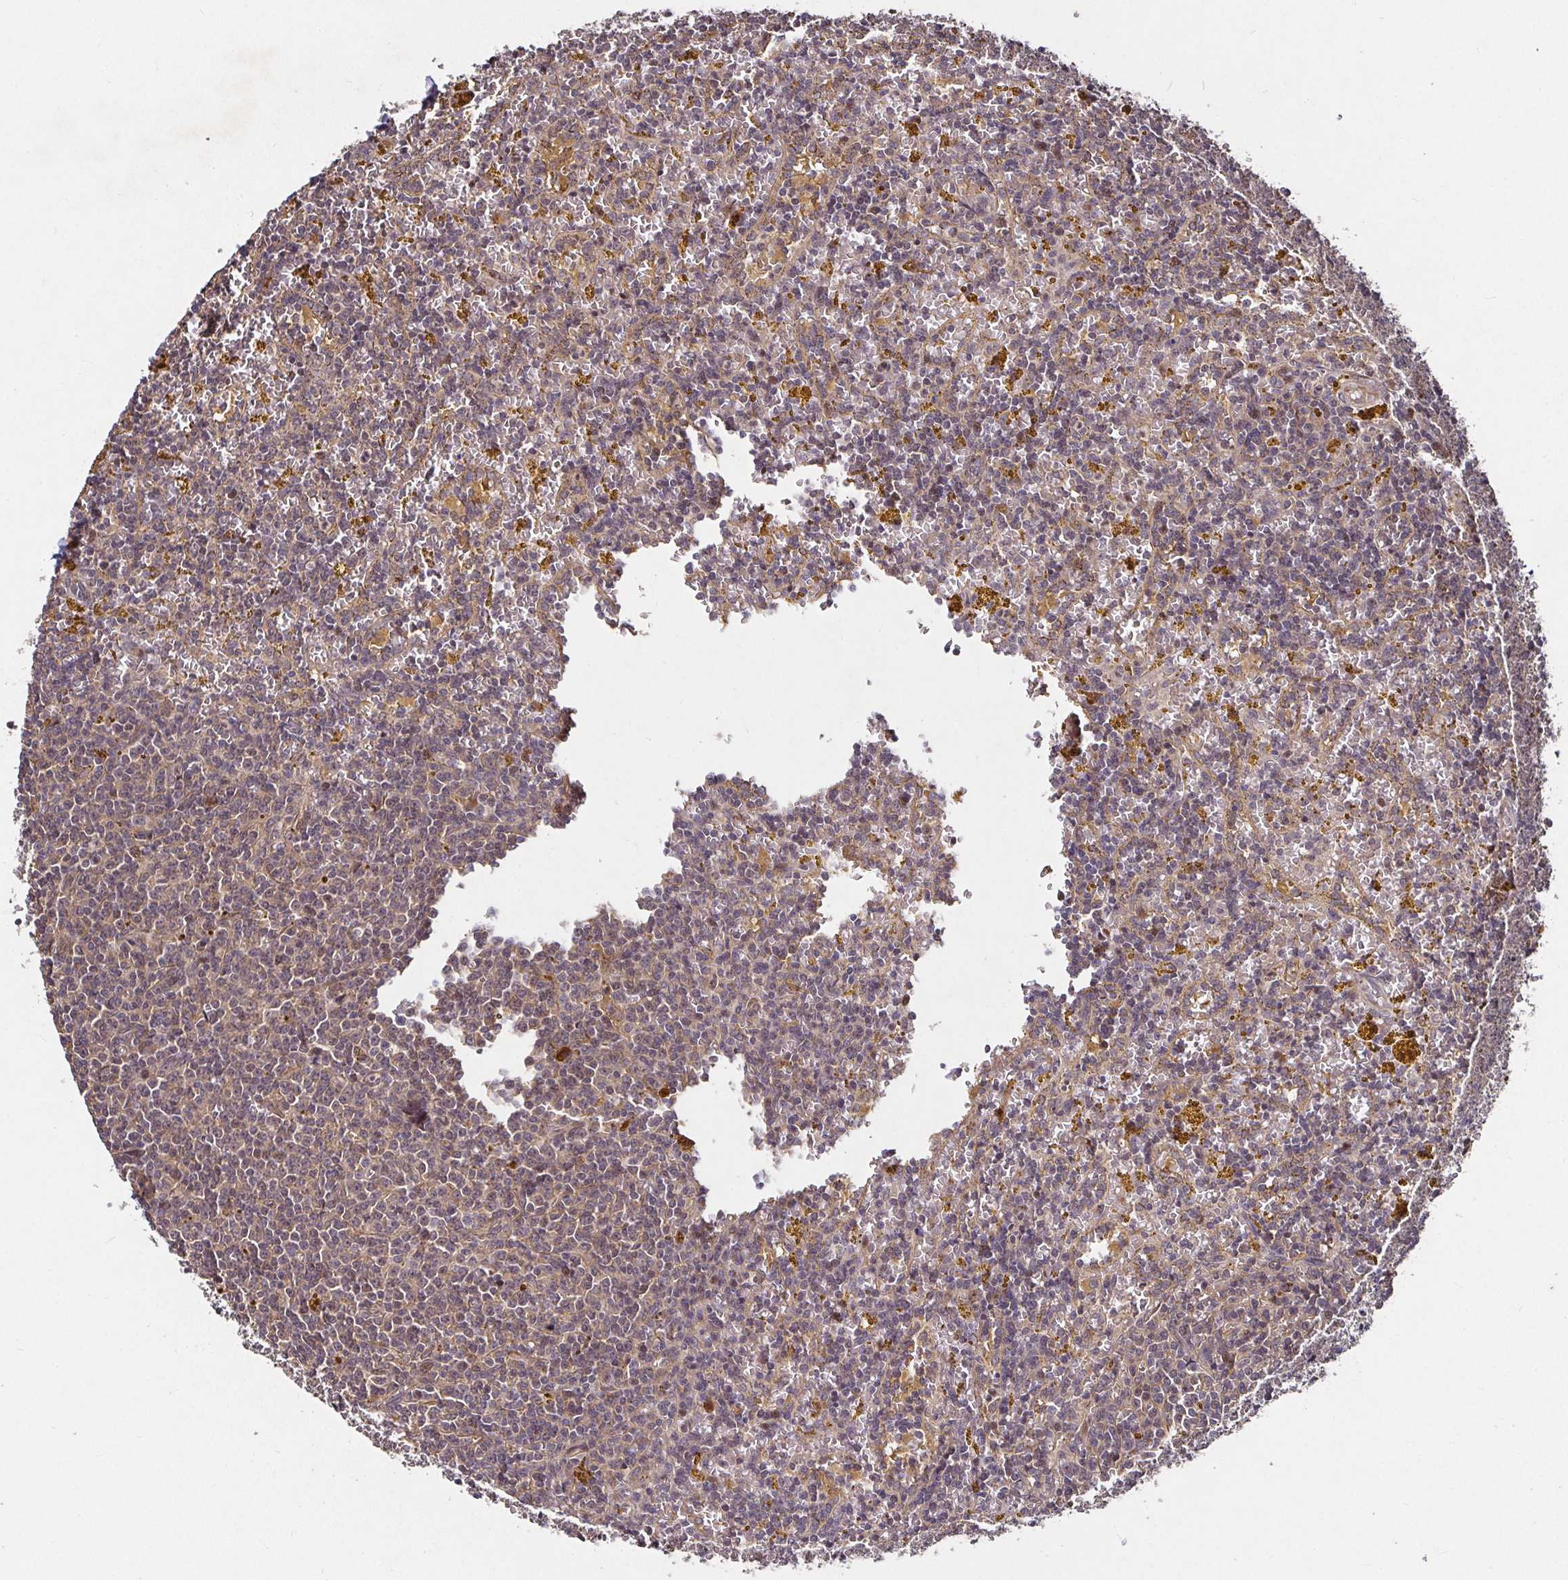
{"staining": {"intensity": "weak", "quantity": "25%-75%", "location": "cytoplasmic/membranous"}, "tissue": "lymphoma", "cell_type": "Tumor cells", "image_type": "cancer", "snomed": [{"axis": "morphology", "description": "Malignant lymphoma, non-Hodgkin's type, Low grade"}, {"axis": "topography", "description": "Spleen"}, {"axis": "topography", "description": "Lymph node"}], "caption": "IHC (DAB (3,3'-diaminobenzidine)) staining of human lymphoma displays weak cytoplasmic/membranous protein positivity in about 25%-75% of tumor cells.", "gene": "SMYD3", "patient": {"sex": "female", "age": 66}}